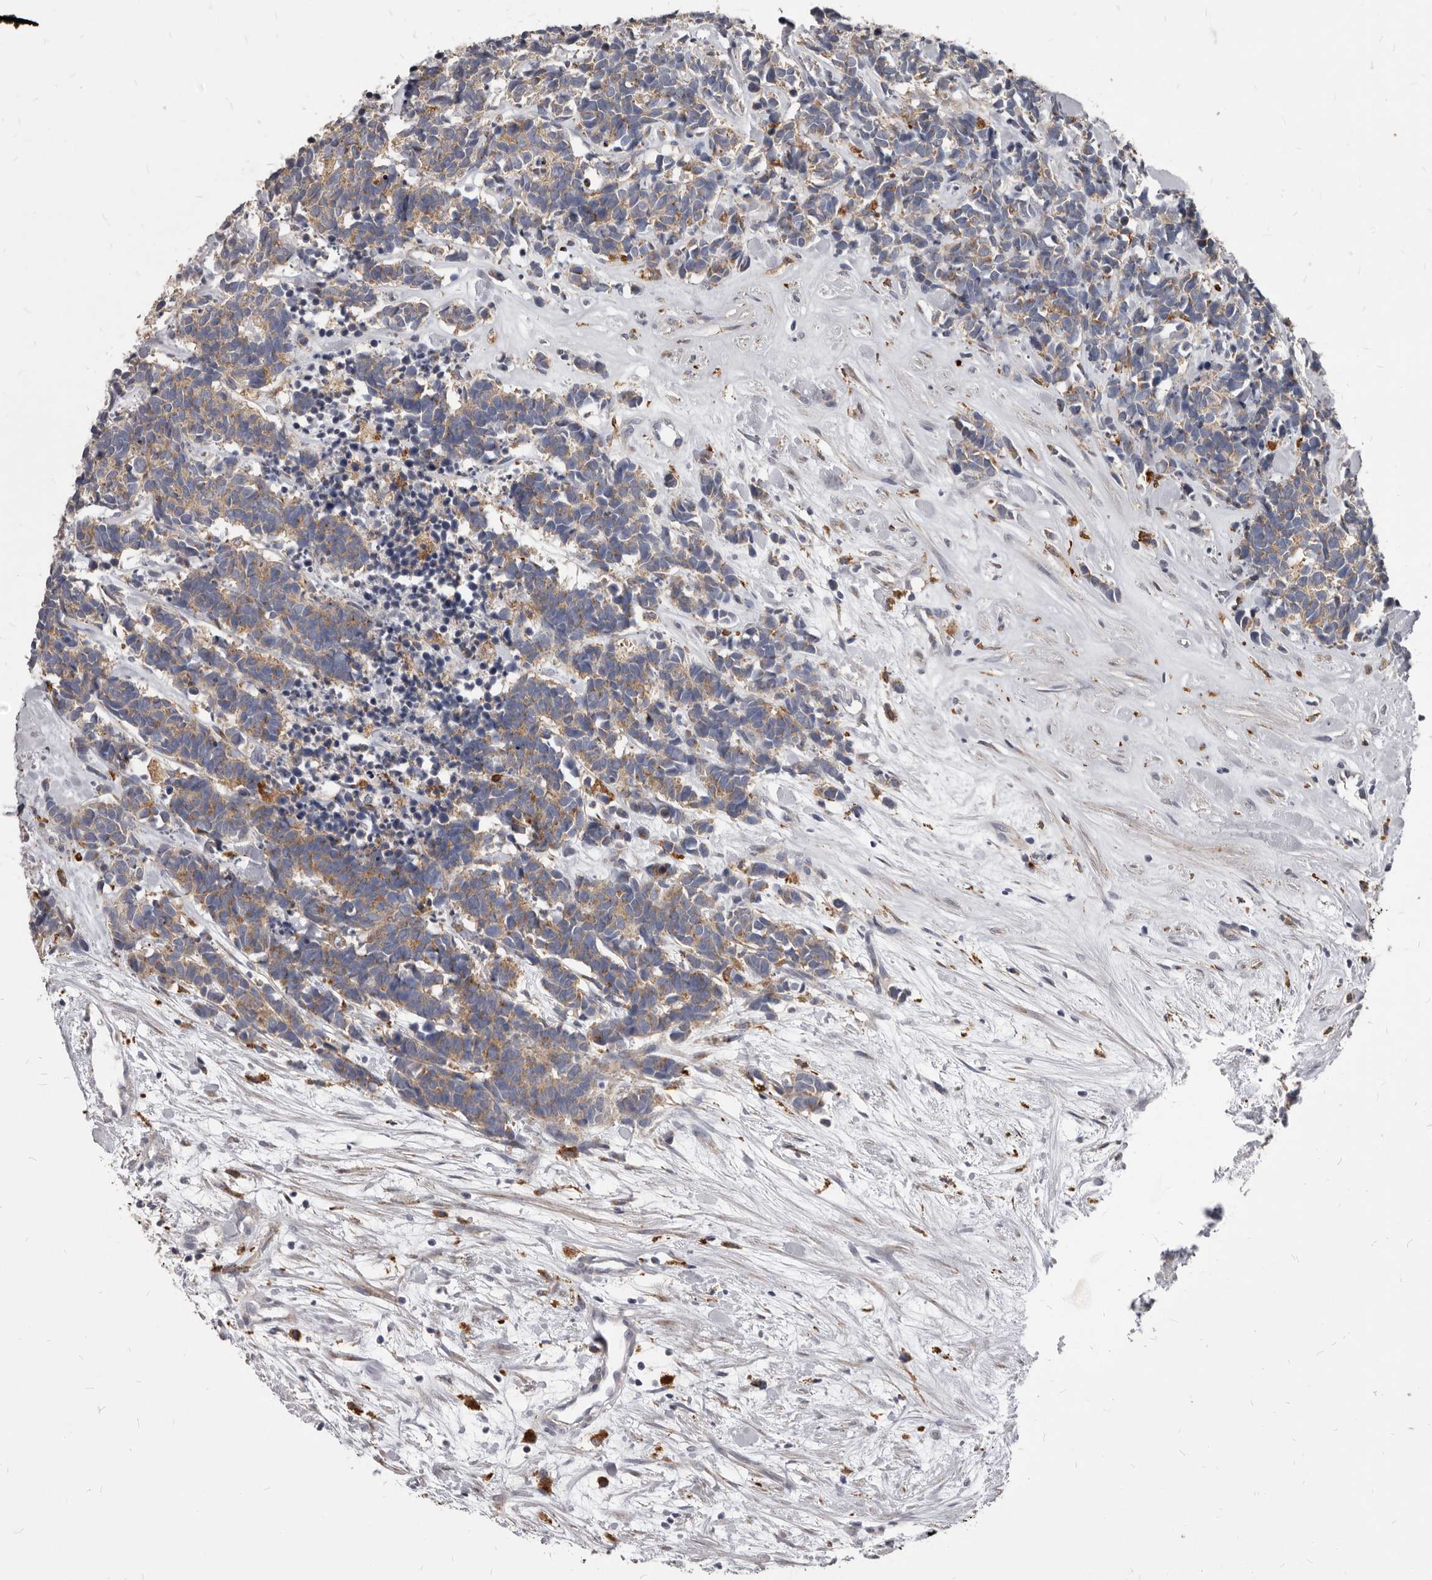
{"staining": {"intensity": "moderate", "quantity": ">75%", "location": "cytoplasmic/membranous"}, "tissue": "carcinoid", "cell_type": "Tumor cells", "image_type": "cancer", "snomed": [{"axis": "morphology", "description": "Carcinoma, NOS"}, {"axis": "morphology", "description": "Carcinoid, malignant, NOS"}, {"axis": "topography", "description": "Urinary bladder"}], "caption": "Carcinoid tissue displays moderate cytoplasmic/membranous expression in approximately >75% of tumor cells", "gene": "PI4K2A", "patient": {"sex": "male", "age": 57}}